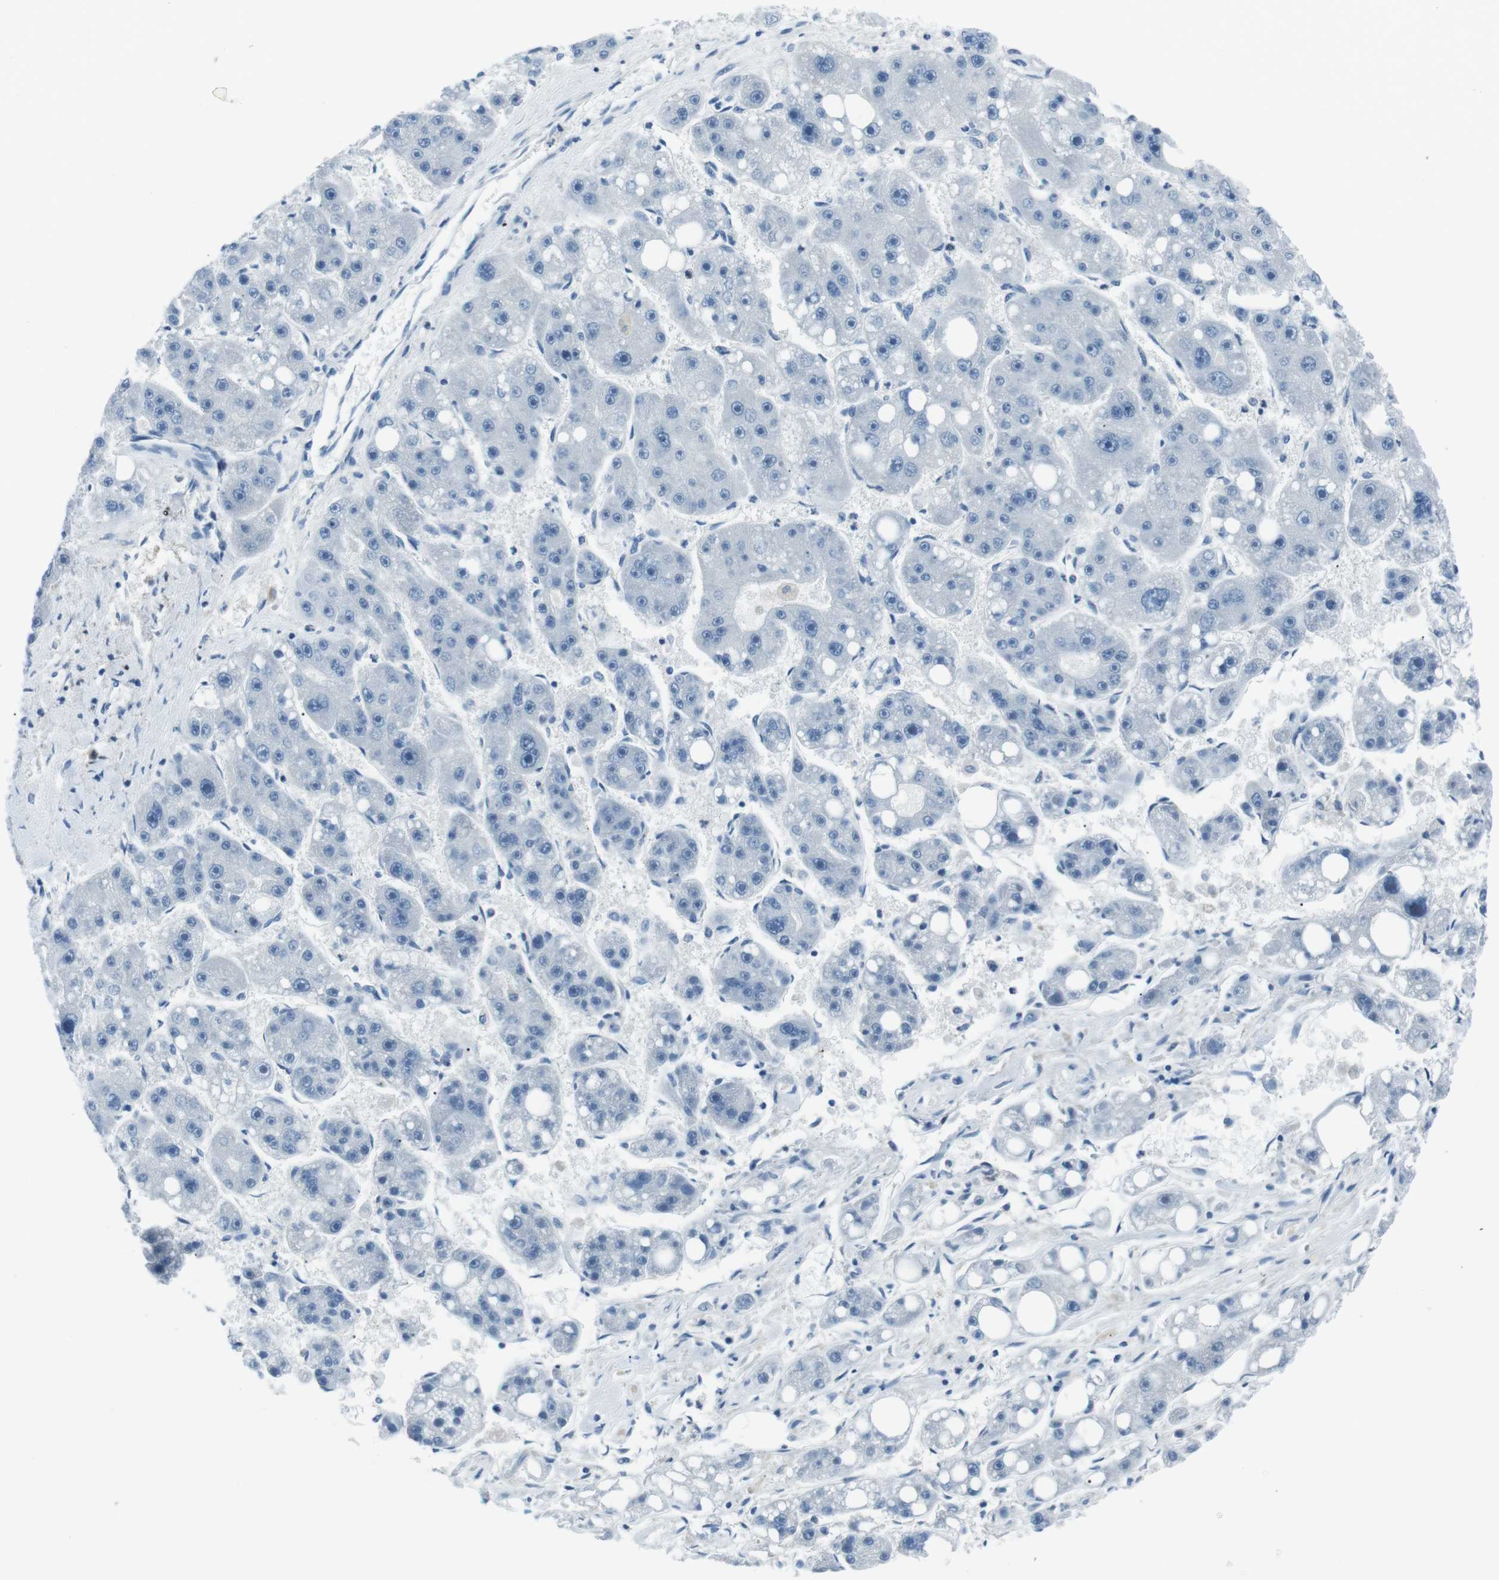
{"staining": {"intensity": "negative", "quantity": "none", "location": "none"}, "tissue": "liver cancer", "cell_type": "Tumor cells", "image_type": "cancer", "snomed": [{"axis": "morphology", "description": "Carcinoma, Hepatocellular, NOS"}, {"axis": "topography", "description": "Liver"}], "caption": "DAB (3,3'-diaminobenzidine) immunohistochemical staining of liver hepatocellular carcinoma shows no significant expression in tumor cells.", "gene": "CSF2RA", "patient": {"sex": "female", "age": 61}}